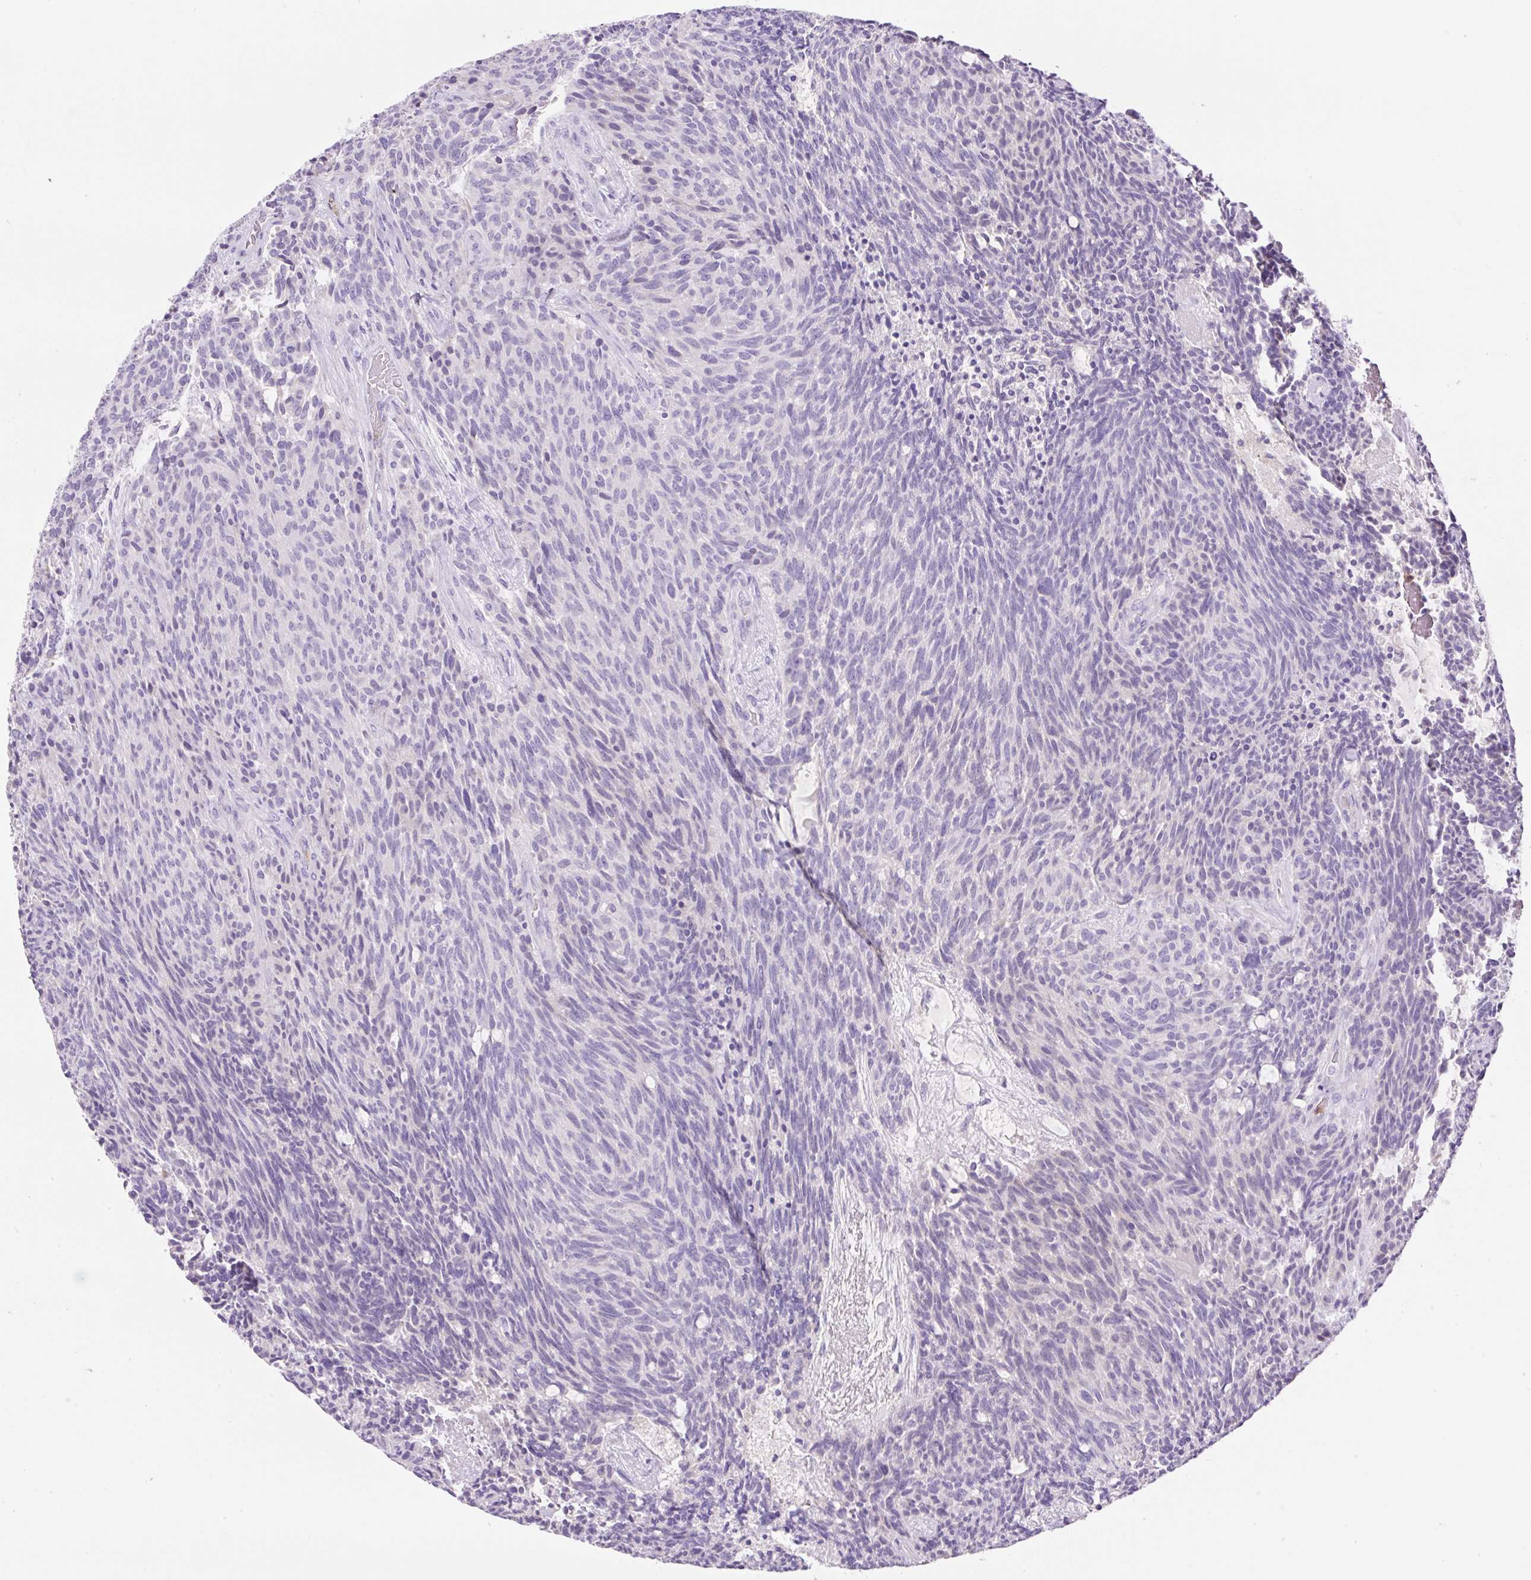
{"staining": {"intensity": "negative", "quantity": "none", "location": "none"}, "tissue": "carcinoid", "cell_type": "Tumor cells", "image_type": "cancer", "snomed": [{"axis": "morphology", "description": "Carcinoid, malignant, NOS"}, {"axis": "topography", "description": "Pancreas"}], "caption": "Micrograph shows no protein staining in tumor cells of carcinoid (malignant) tissue.", "gene": "TDRD15", "patient": {"sex": "female", "age": 54}}